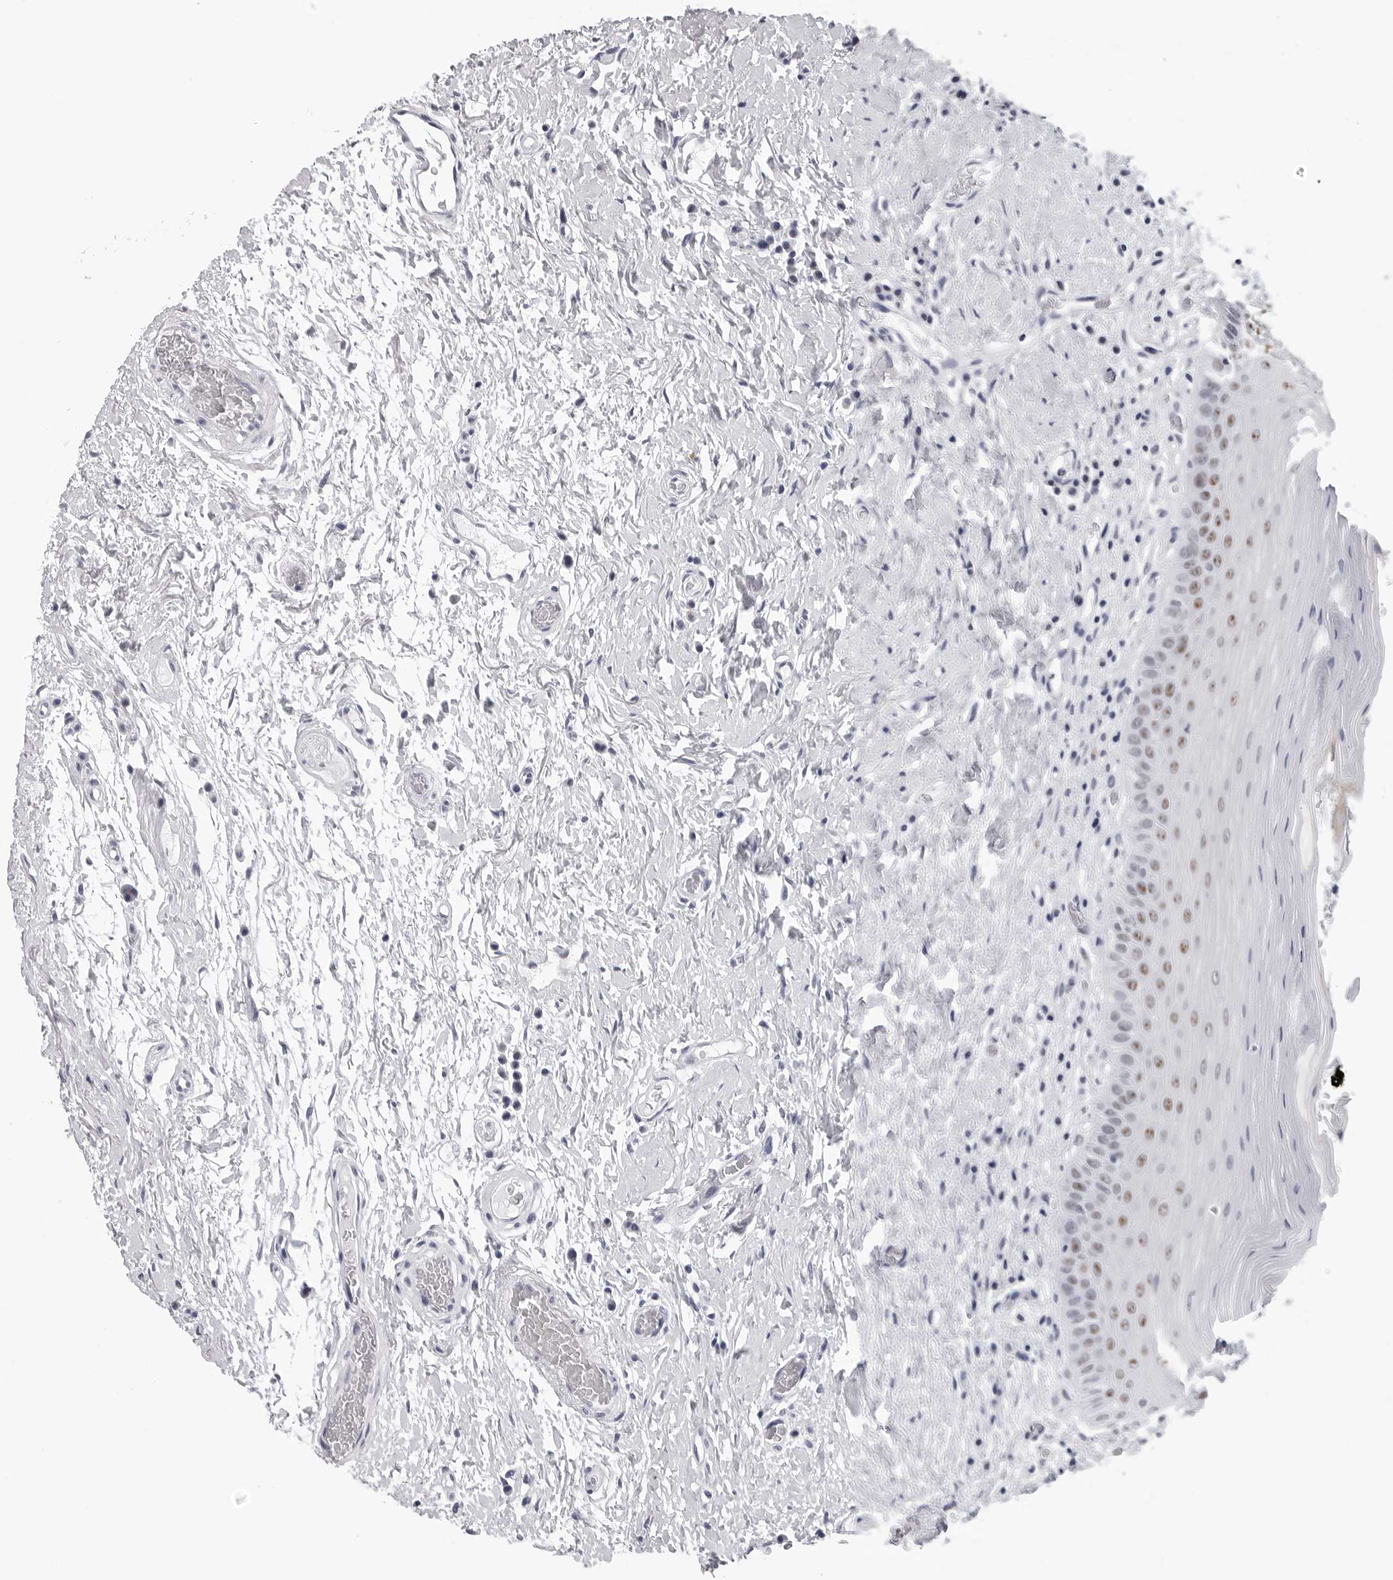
{"staining": {"intensity": "moderate", "quantity": "<25%", "location": "nuclear"}, "tissue": "oral mucosa", "cell_type": "Squamous epithelial cells", "image_type": "normal", "snomed": [{"axis": "morphology", "description": "Normal tissue, NOS"}, {"axis": "topography", "description": "Oral tissue"}], "caption": "Immunohistochemical staining of benign human oral mucosa exhibits moderate nuclear protein positivity in approximately <25% of squamous epithelial cells.", "gene": "GNL2", "patient": {"sex": "male", "age": 82}}